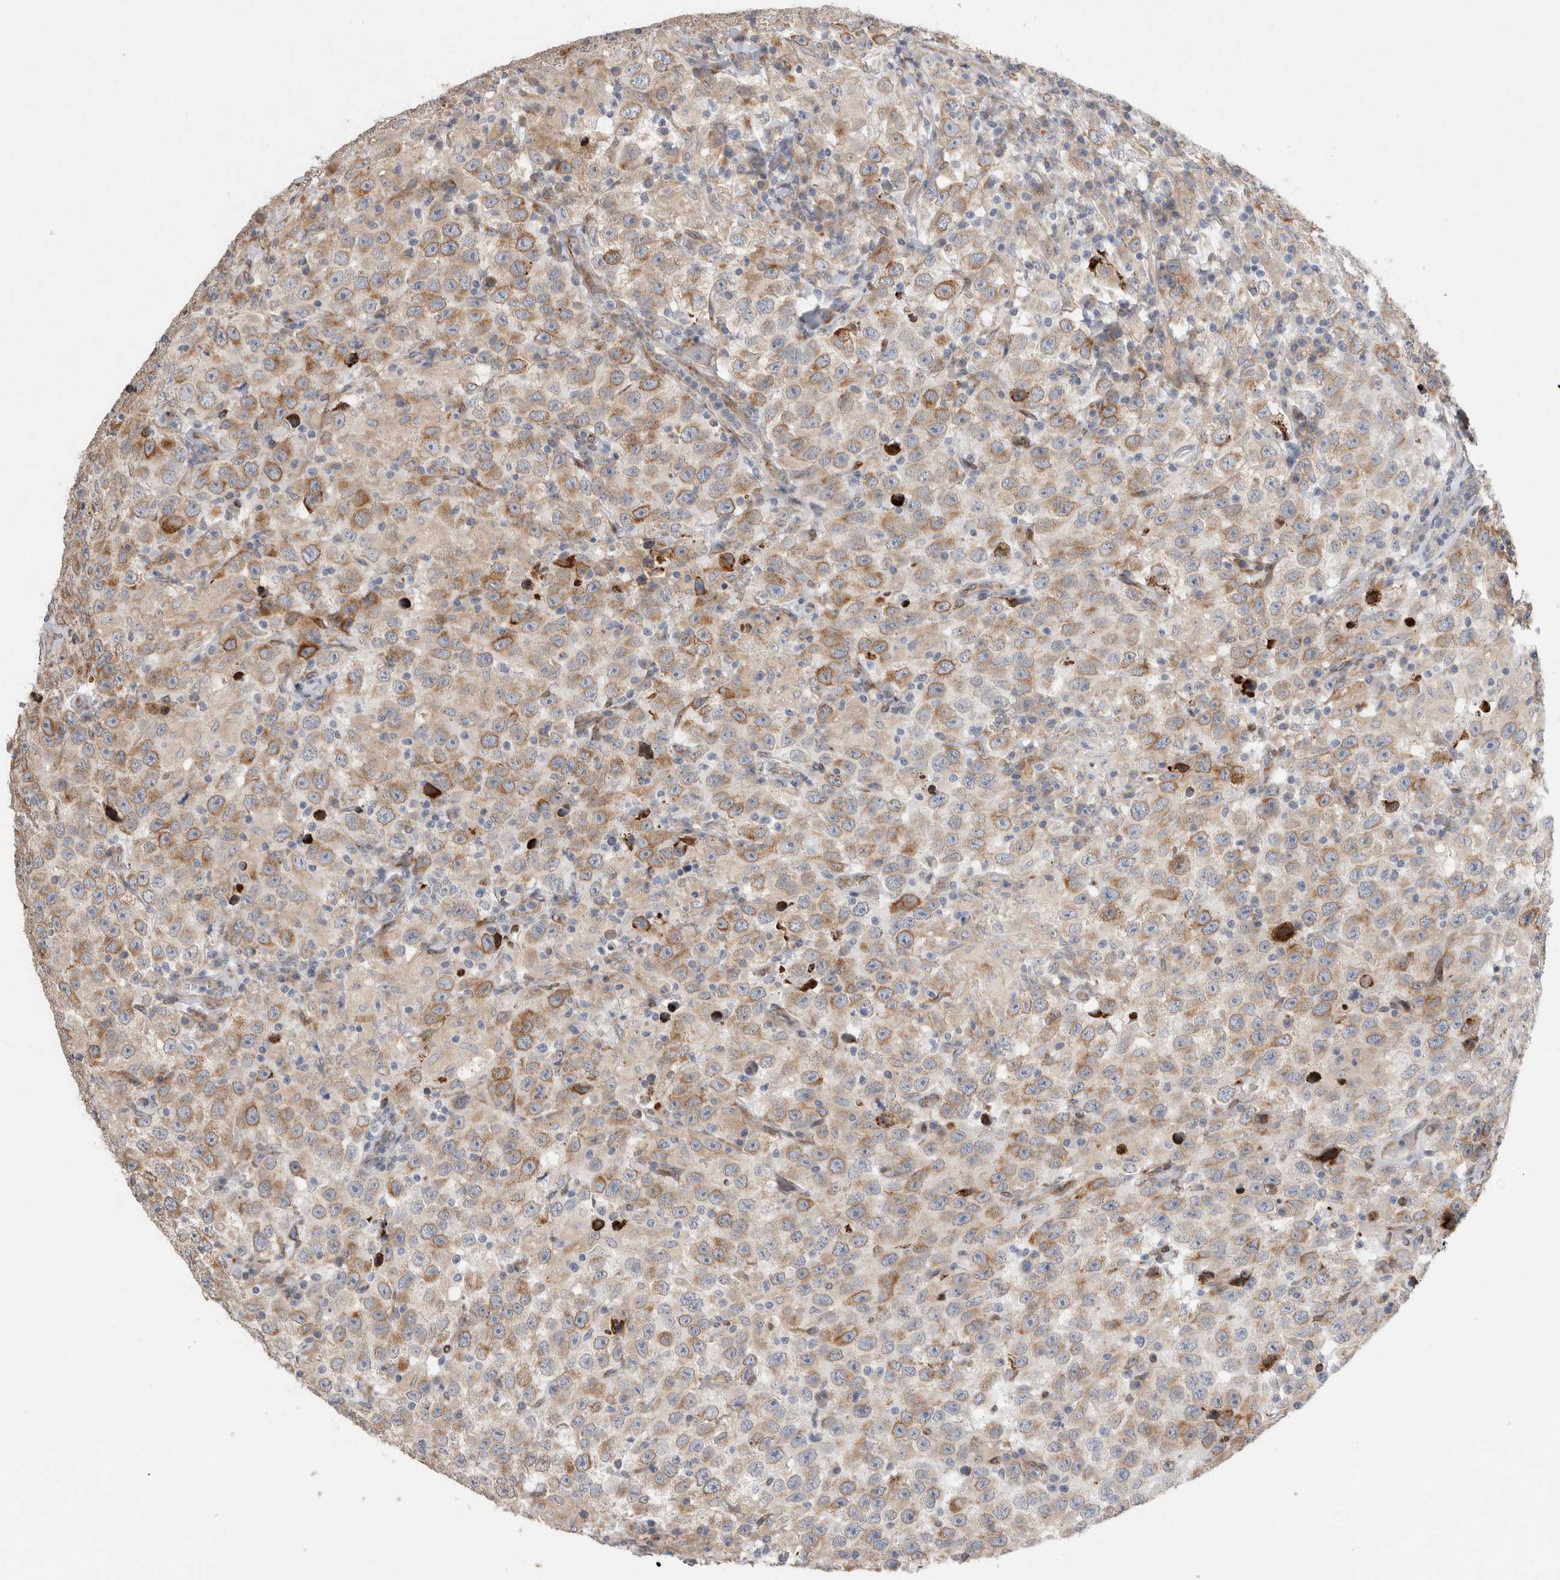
{"staining": {"intensity": "weak", "quantity": "25%-75%", "location": "cytoplasmic/membranous"}, "tissue": "testis cancer", "cell_type": "Tumor cells", "image_type": "cancer", "snomed": [{"axis": "morphology", "description": "Seminoma, NOS"}, {"axis": "topography", "description": "Testis"}], "caption": "Human testis cancer (seminoma) stained with a brown dye reveals weak cytoplasmic/membranous positive staining in about 25%-75% of tumor cells.", "gene": "TRMT9B", "patient": {"sex": "male", "age": 41}}